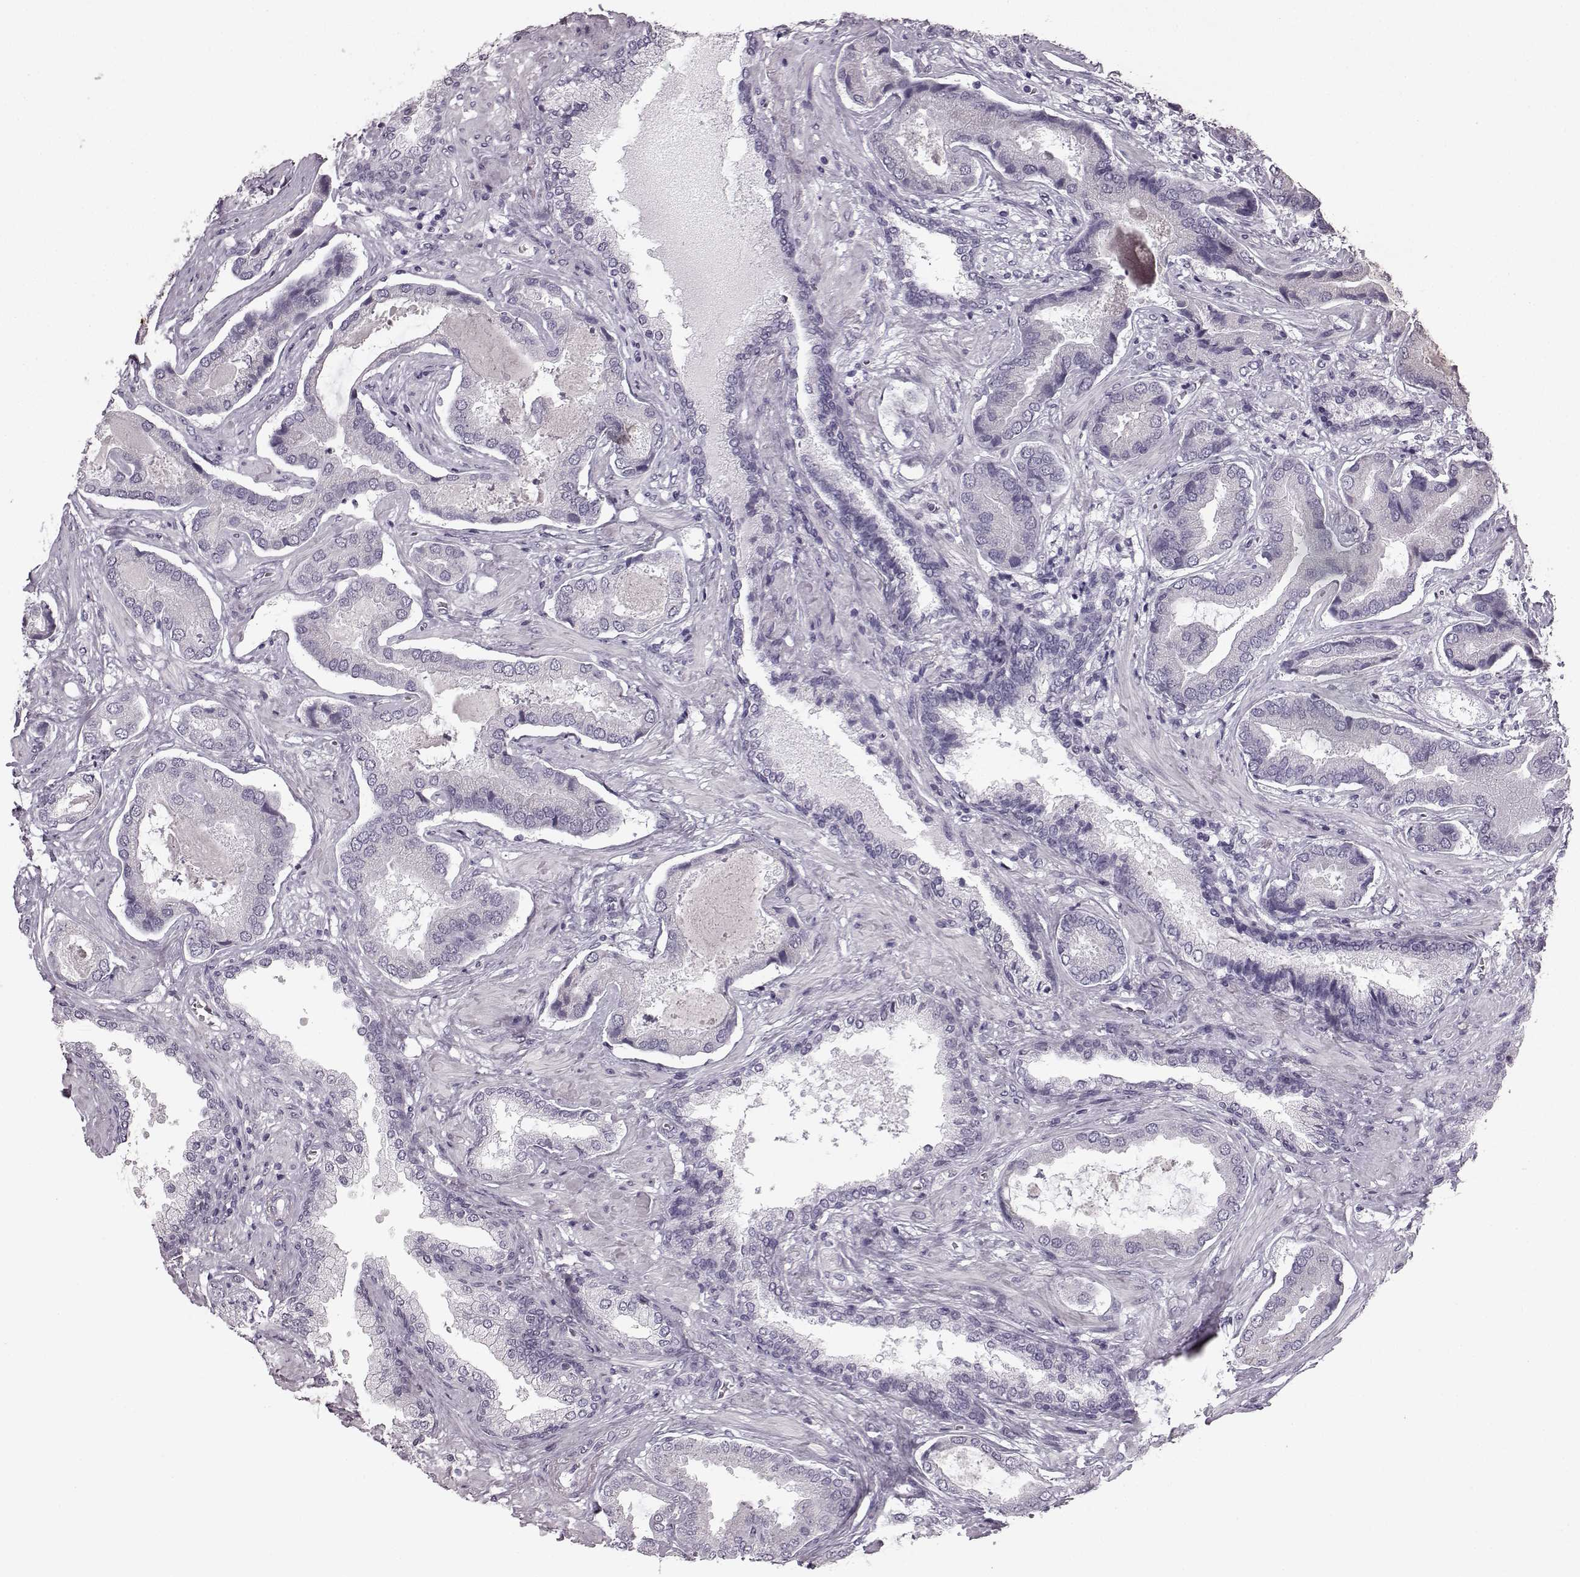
{"staining": {"intensity": "negative", "quantity": "none", "location": "none"}, "tissue": "prostate cancer", "cell_type": "Tumor cells", "image_type": "cancer", "snomed": [{"axis": "morphology", "description": "Adenocarcinoma, NOS"}, {"axis": "topography", "description": "Prostate"}], "caption": "Immunohistochemistry (IHC) of human adenocarcinoma (prostate) exhibits no positivity in tumor cells.", "gene": "SEMG2", "patient": {"sex": "male", "age": 64}}